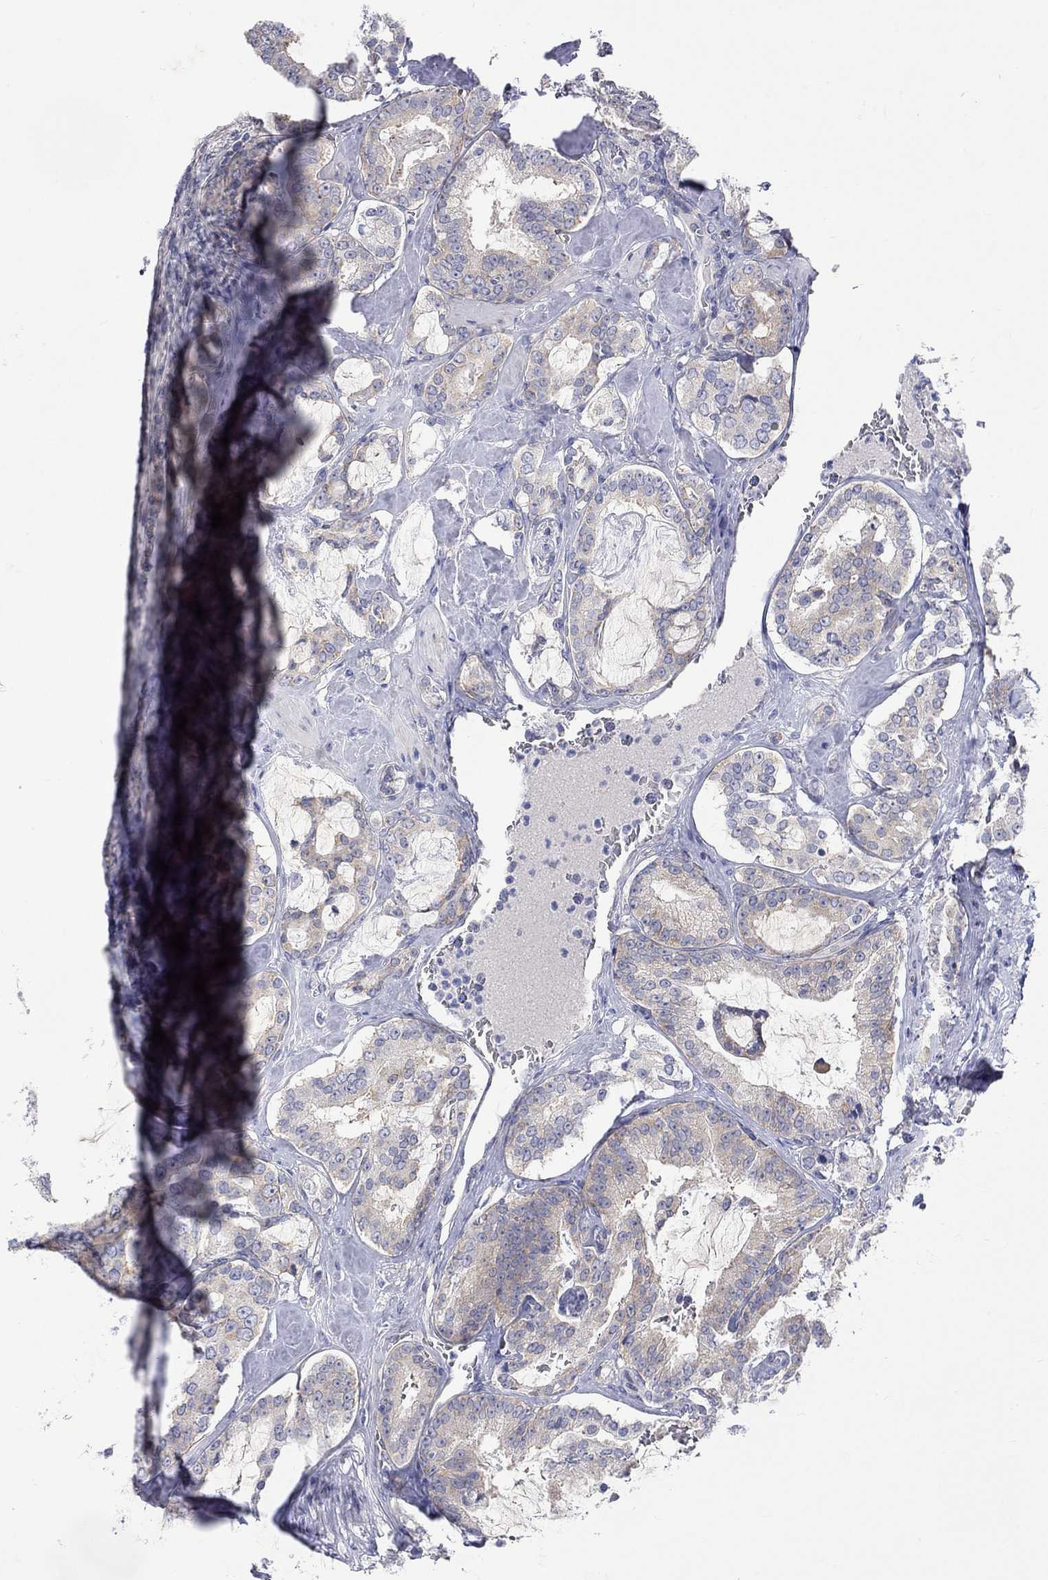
{"staining": {"intensity": "weak", "quantity": "<25%", "location": "cytoplasmic/membranous"}, "tissue": "prostate cancer", "cell_type": "Tumor cells", "image_type": "cancer", "snomed": [{"axis": "morphology", "description": "Adenocarcinoma, NOS"}, {"axis": "topography", "description": "Prostate"}], "caption": "A high-resolution micrograph shows immunohistochemistry staining of prostate adenocarcinoma, which reveals no significant expression in tumor cells.", "gene": "CERS1", "patient": {"sex": "male", "age": 67}}